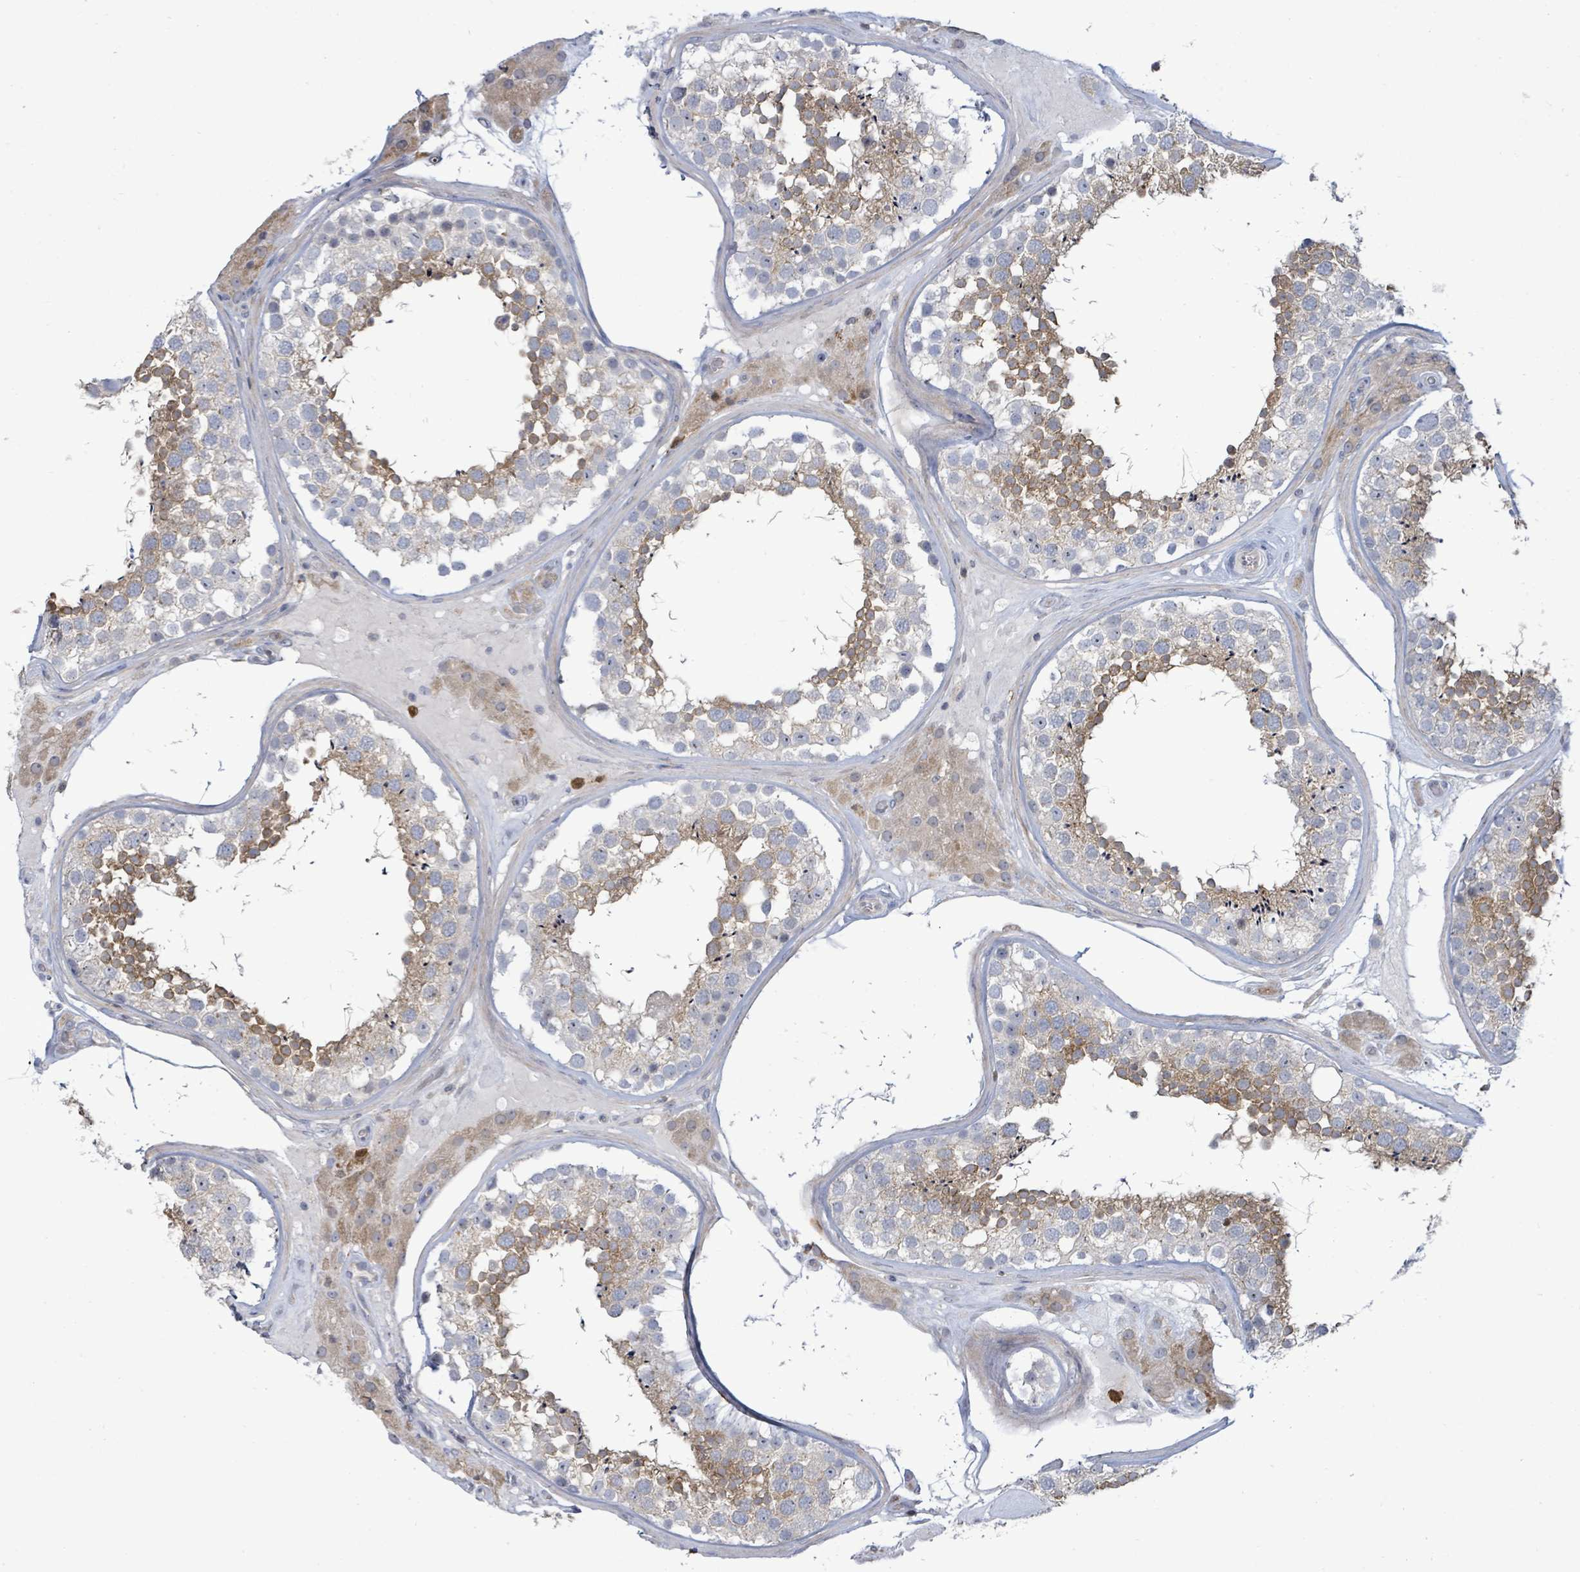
{"staining": {"intensity": "moderate", "quantity": "25%-75%", "location": "cytoplasmic/membranous"}, "tissue": "testis", "cell_type": "Cells in seminiferous ducts", "image_type": "normal", "snomed": [{"axis": "morphology", "description": "Normal tissue, NOS"}, {"axis": "topography", "description": "Testis"}], "caption": "This image displays normal testis stained with immunohistochemistry (IHC) to label a protein in brown. The cytoplasmic/membranous of cells in seminiferous ducts show moderate positivity for the protein. Nuclei are counter-stained blue.", "gene": "FAM210A", "patient": {"sex": "male", "age": 46}}